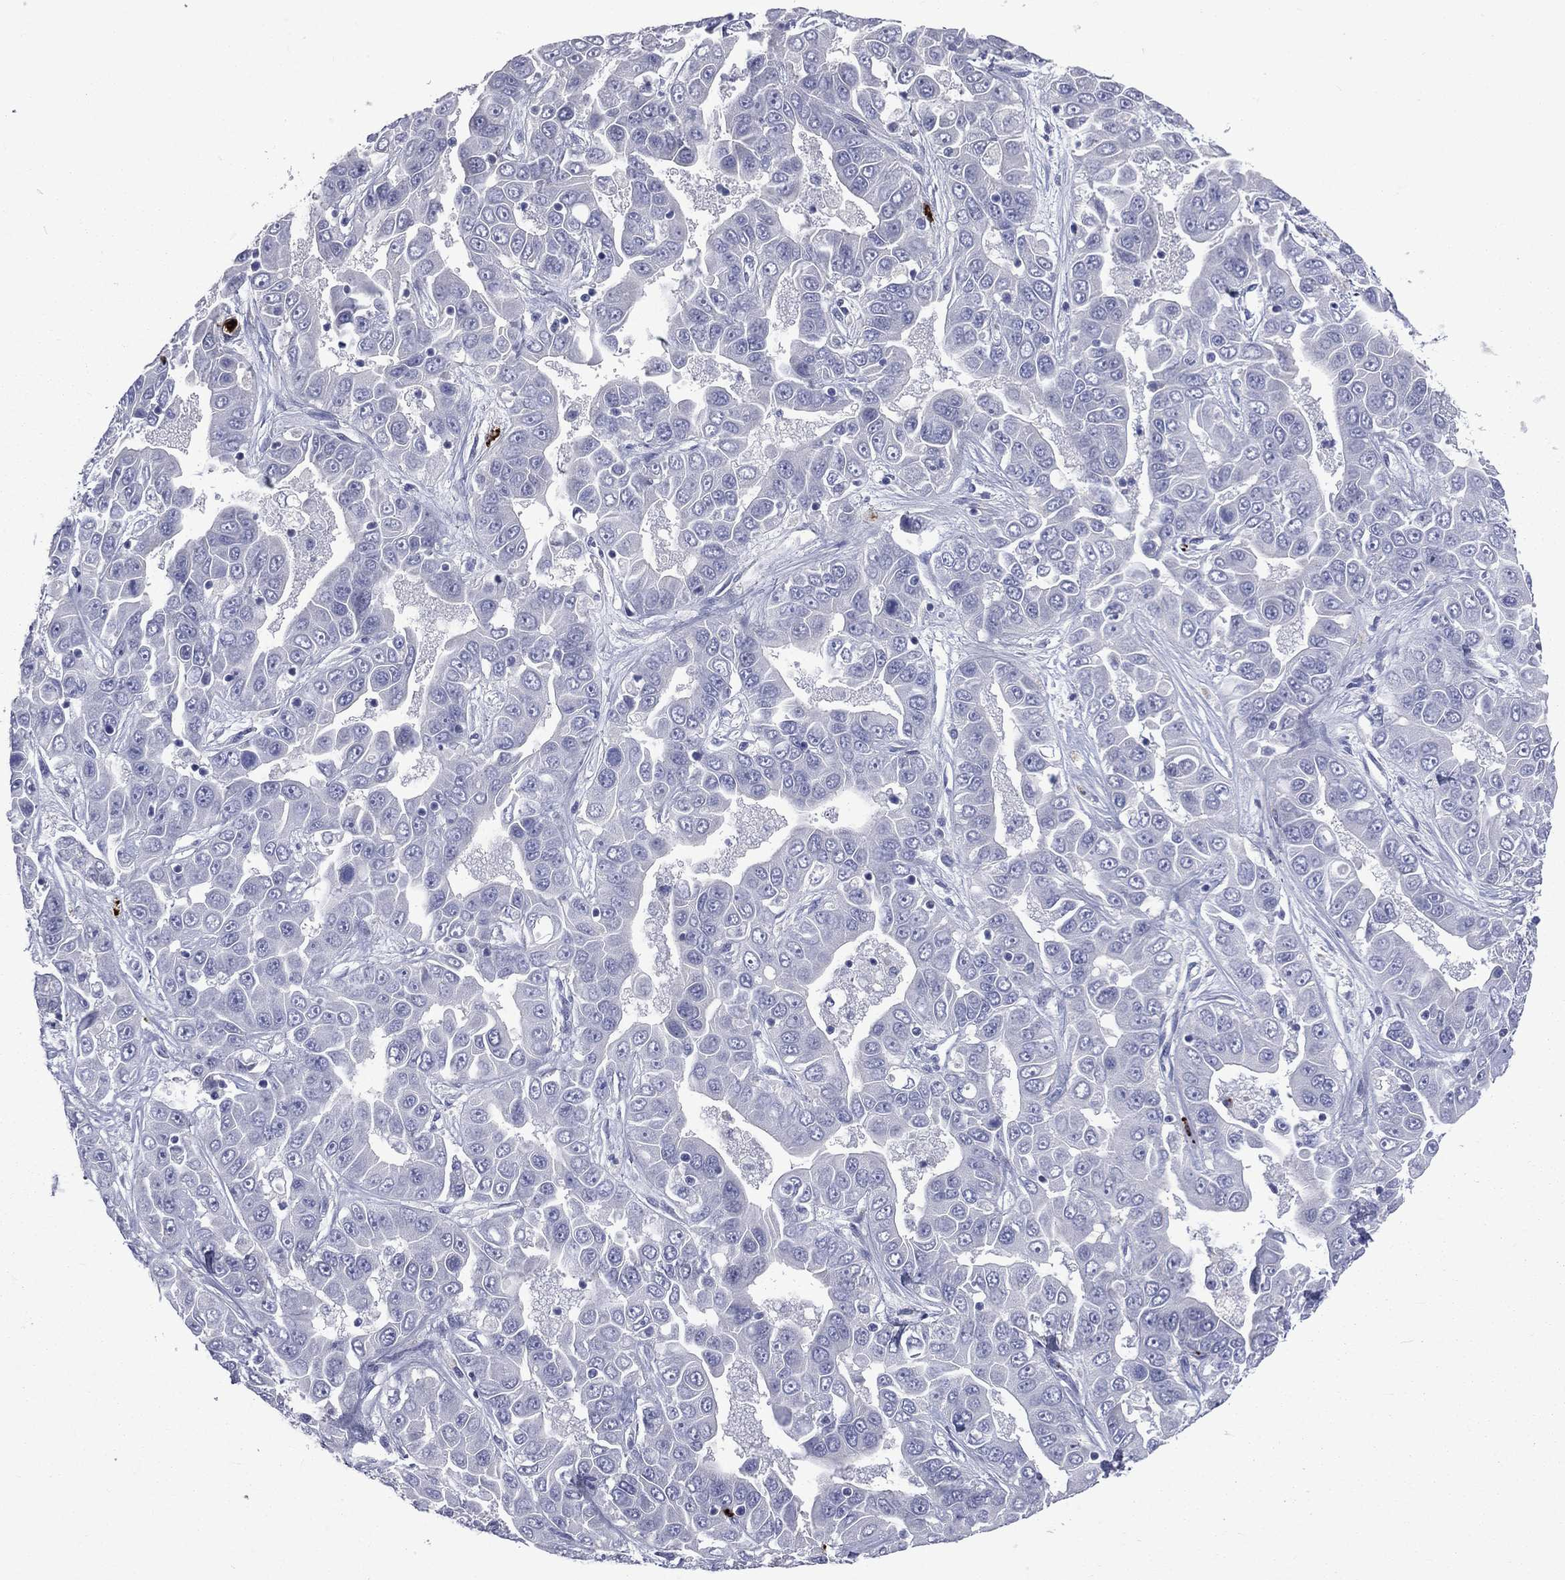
{"staining": {"intensity": "negative", "quantity": "none", "location": "none"}, "tissue": "liver cancer", "cell_type": "Tumor cells", "image_type": "cancer", "snomed": [{"axis": "morphology", "description": "Cholangiocarcinoma"}, {"axis": "topography", "description": "Liver"}], "caption": "DAB immunohistochemical staining of liver cancer displays no significant staining in tumor cells.", "gene": "ELANE", "patient": {"sex": "female", "age": 52}}